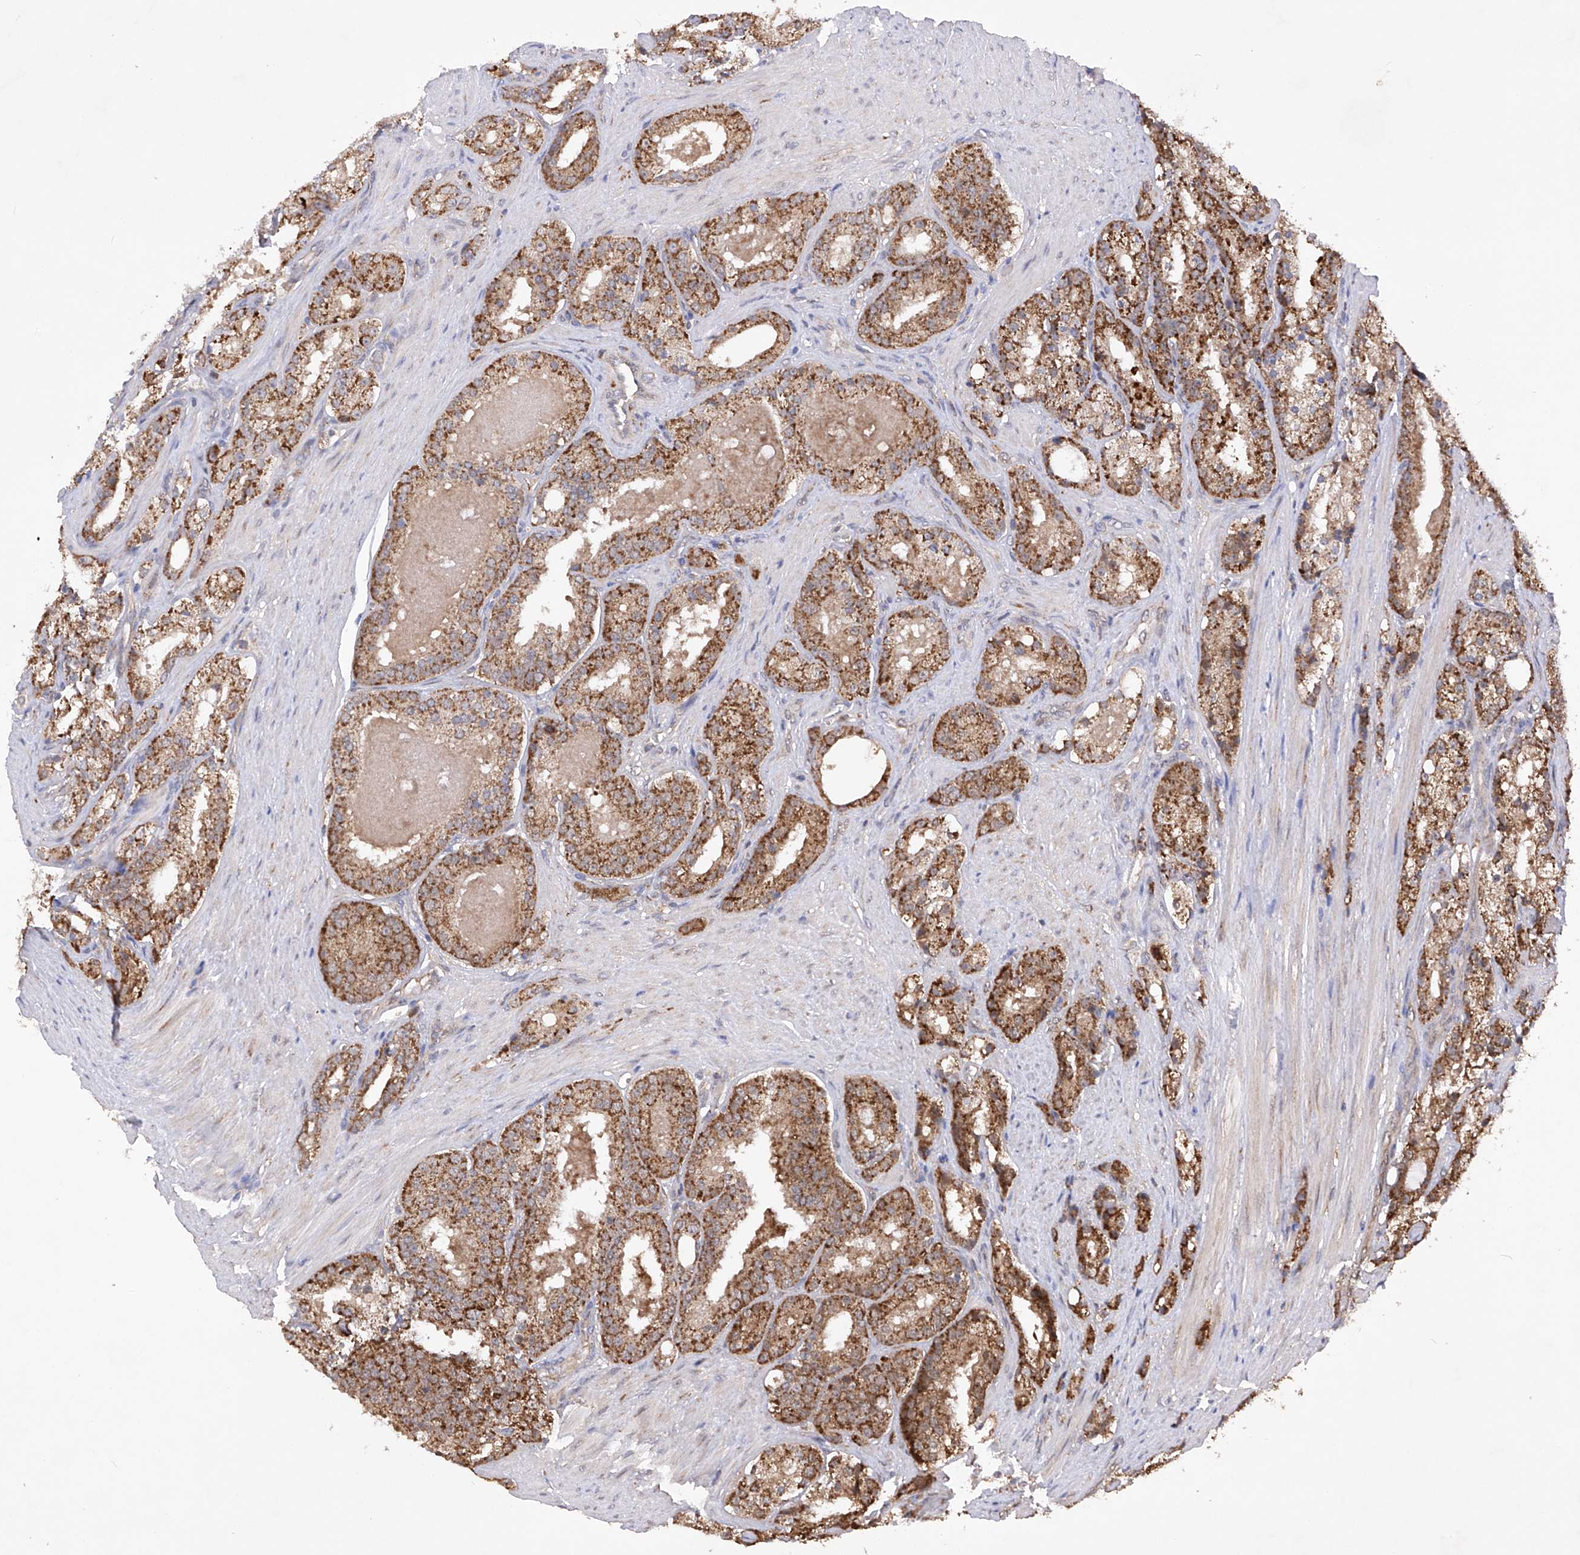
{"staining": {"intensity": "moderate", "quantity": ">75%", "location": "cytoplasmic/membranous"}, "tissue": "prostate cancer", "cell_type": "Tumor cells", "image_type": "cancer", "snomed": [{"axis": "morphology", "description": "Adenocarcinoma, High grade"}, {"axis": "topography", "description": "Prostate"}], "caption": "Tumor cells exhibit moderate cytoplasmic/membranous expression in approximately >75% of cells in prostate cancer.", "gene": "SDHAF4", "patient": {"sex": "male", "age": 60}}